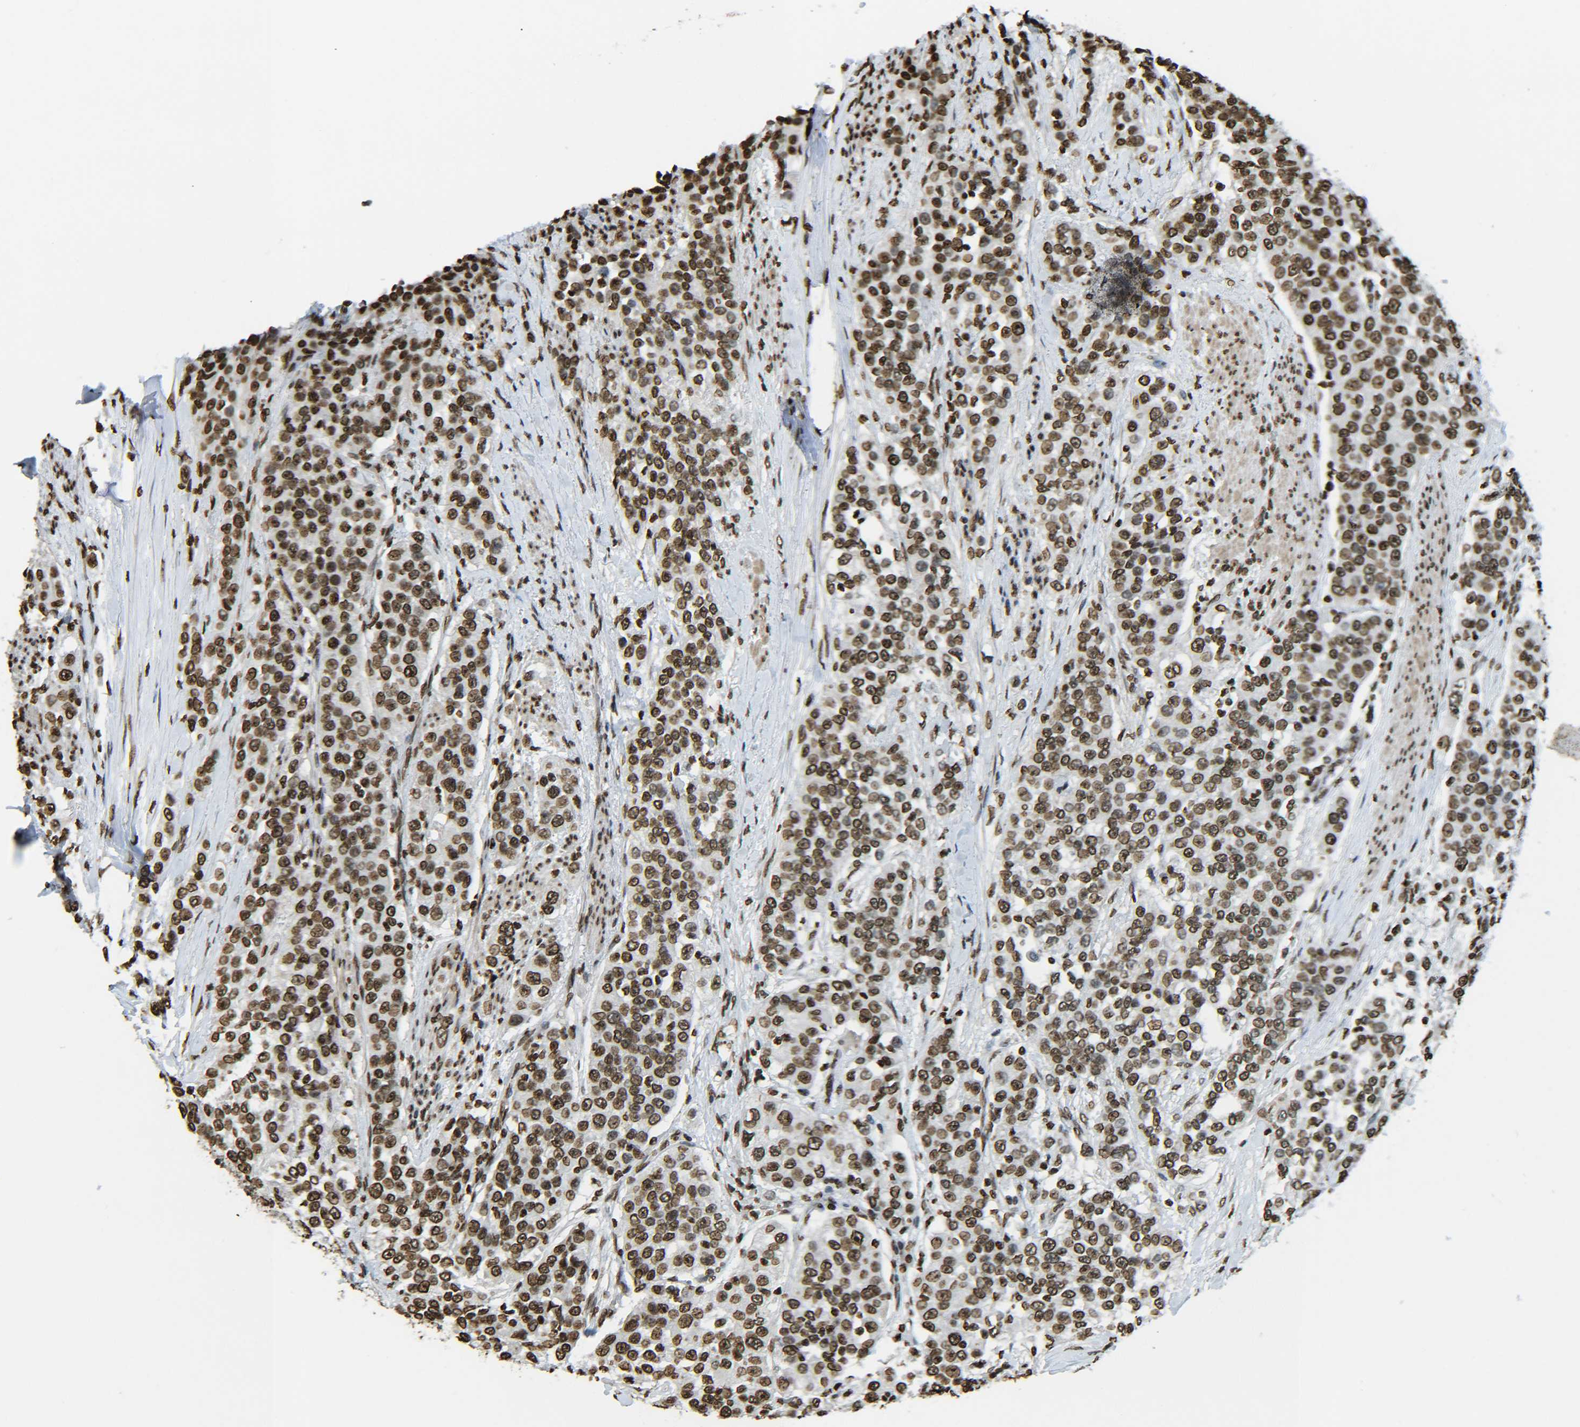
{"staining": {"intensity": "moderate", "quantity": ">75%", "location": "nuclear"}, "tissue": "urothelial cancer", "cell_type": "Tumor cells", "image_type": "cancer", "snomed": [{"axis": "morphology", "description": "Urothelial carcinoma, High grade"}, {"axis": "topography", "description": "Urinary bladder"}], "caption": "This is a histology image of IHC staining of urothelial carcinoma (high-grade), which shows moderate expression in the nuclear of tumor cells.", "gene": "H4C16", "patient": {"sex": "female", "age": 80}}